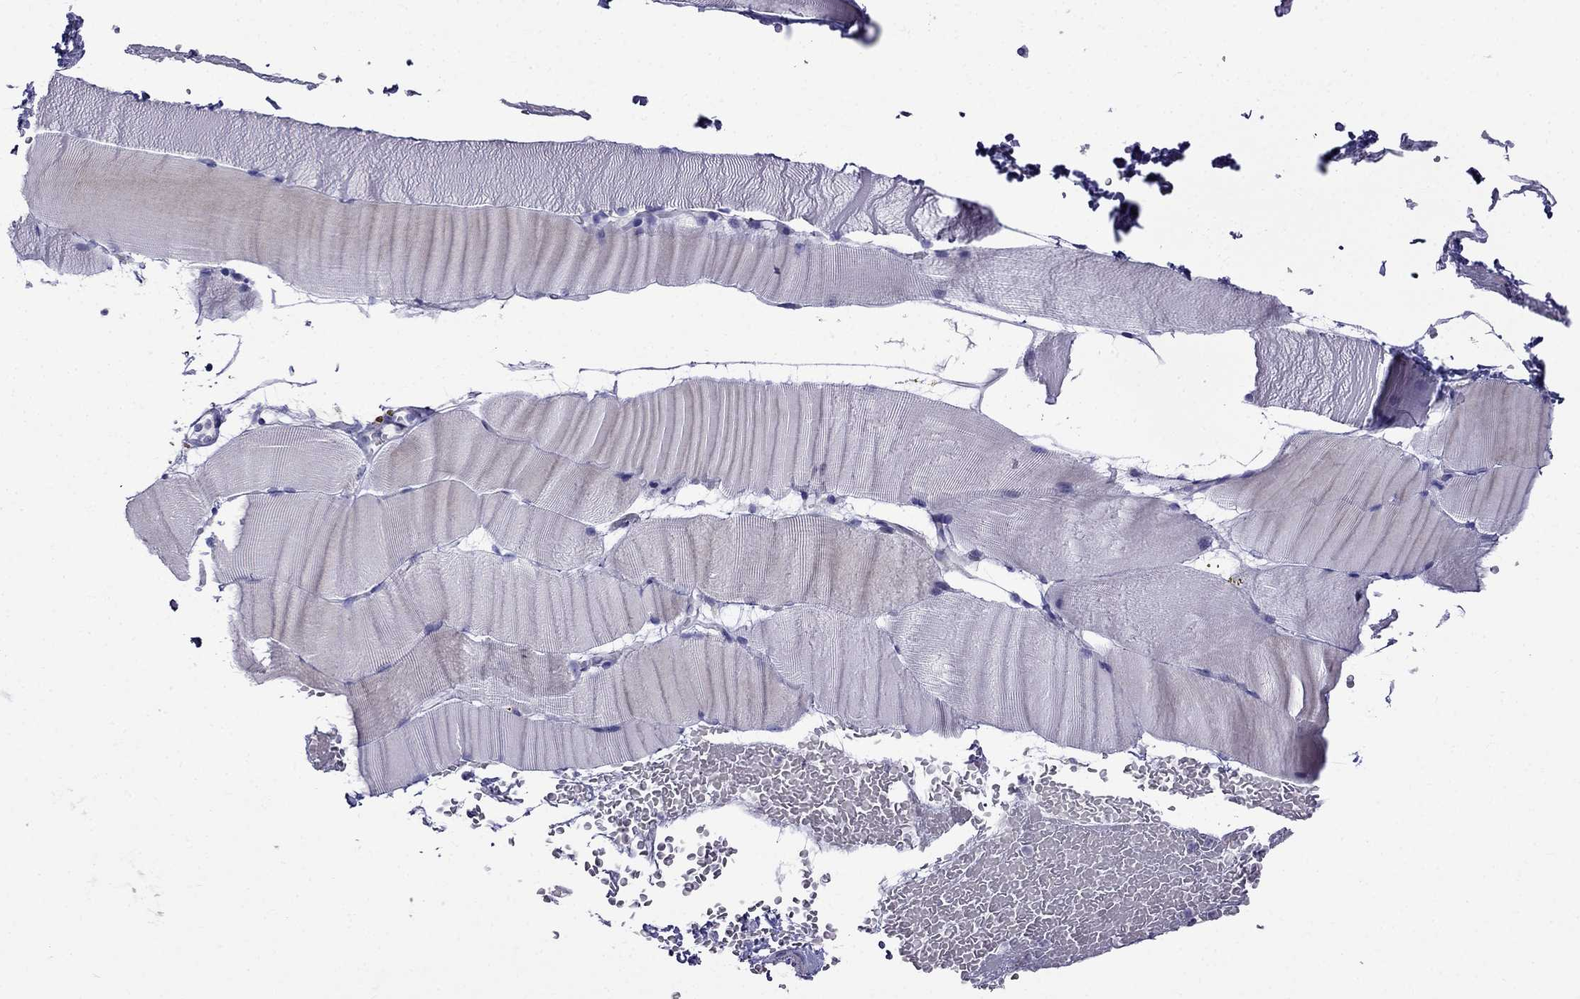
{"staining": {"intensity": "negative", "quantity": "none", "location": "none"}, "tissue": "skeletal muscle", "cell_type": "Myocytes", "image_type": "normal", "snomed": [{"axis": "morphology", "description": "Normal tissue, NOS"}, {"axis": "topography", "description": "Skeletal muscle"}], "caption": "The micrograph shows no significant positivity in myocytes of skeletal muscle. Brightfield microscopy of IHC stained with DAB (brown) and hematoxylin (blue), captured at high magnification.", "gene": "PATE1", "patient": {"sex": "female", "age": 37}}